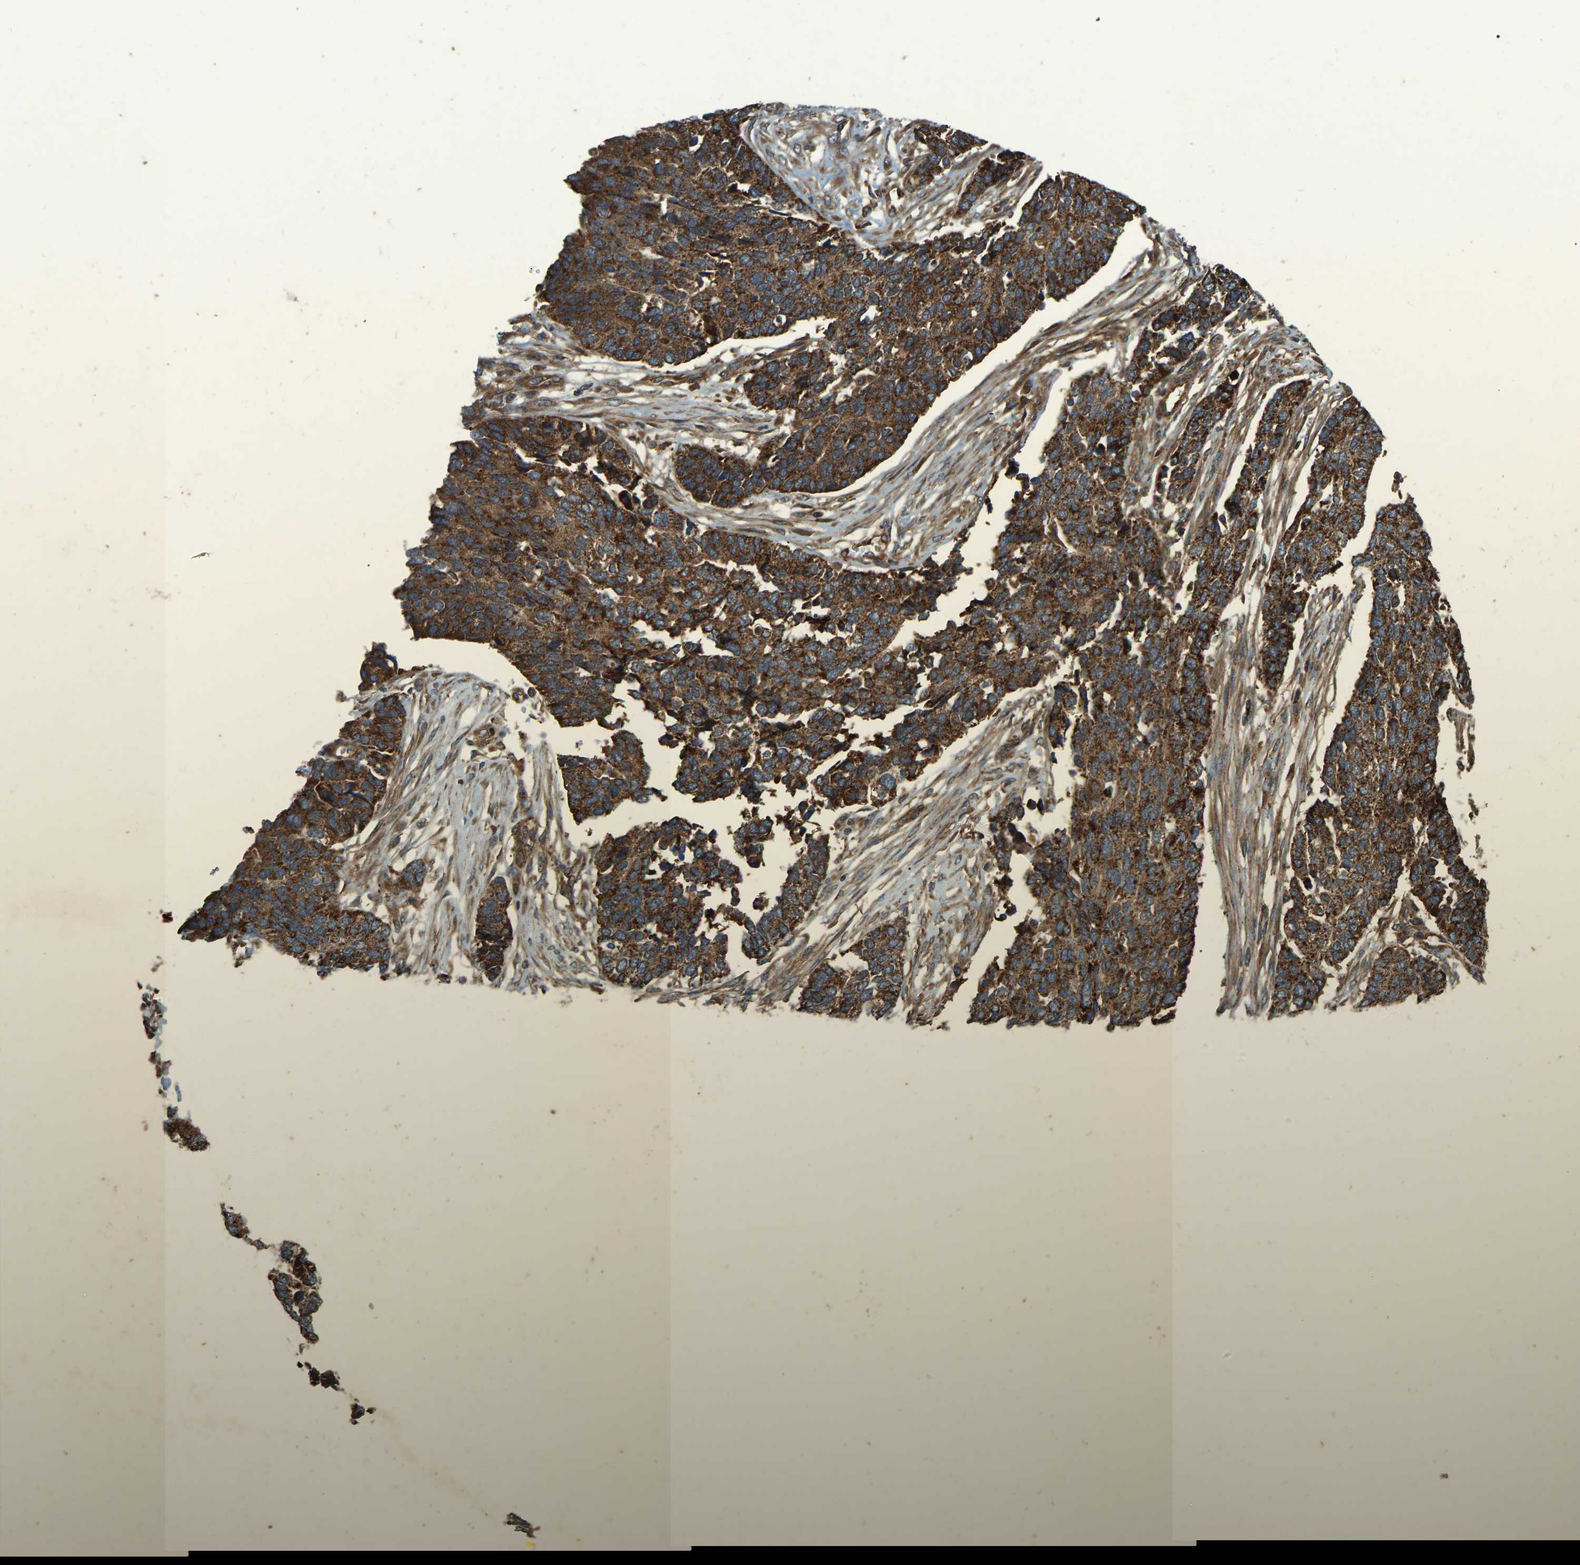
{"staining": {"intensity": "strong", "quantity": ">75%", "location": "cytoplasmic/membranous"}, "tissue": "ovarian cancer", "cell_type": "Tumor cells", "image_type": "cancer", "snomed": [{"axis": "morphology", "description": "Cystadenocarcinoma, serous, NOS"}, {"axis": "topography", "description": "Ovary"}], "caption": "A brown stain highlights strong cytoplasmic/membranous expression of a protein in ovarian serous cystadenocarcinoma tumor cells. The staining is performed using DAB brown chromogen to label protein expression. The nuclei are counter-stained blue using hematoxylin.", "gene": "SAMD9L", "patient": {"sex": "female", "age": 44}}